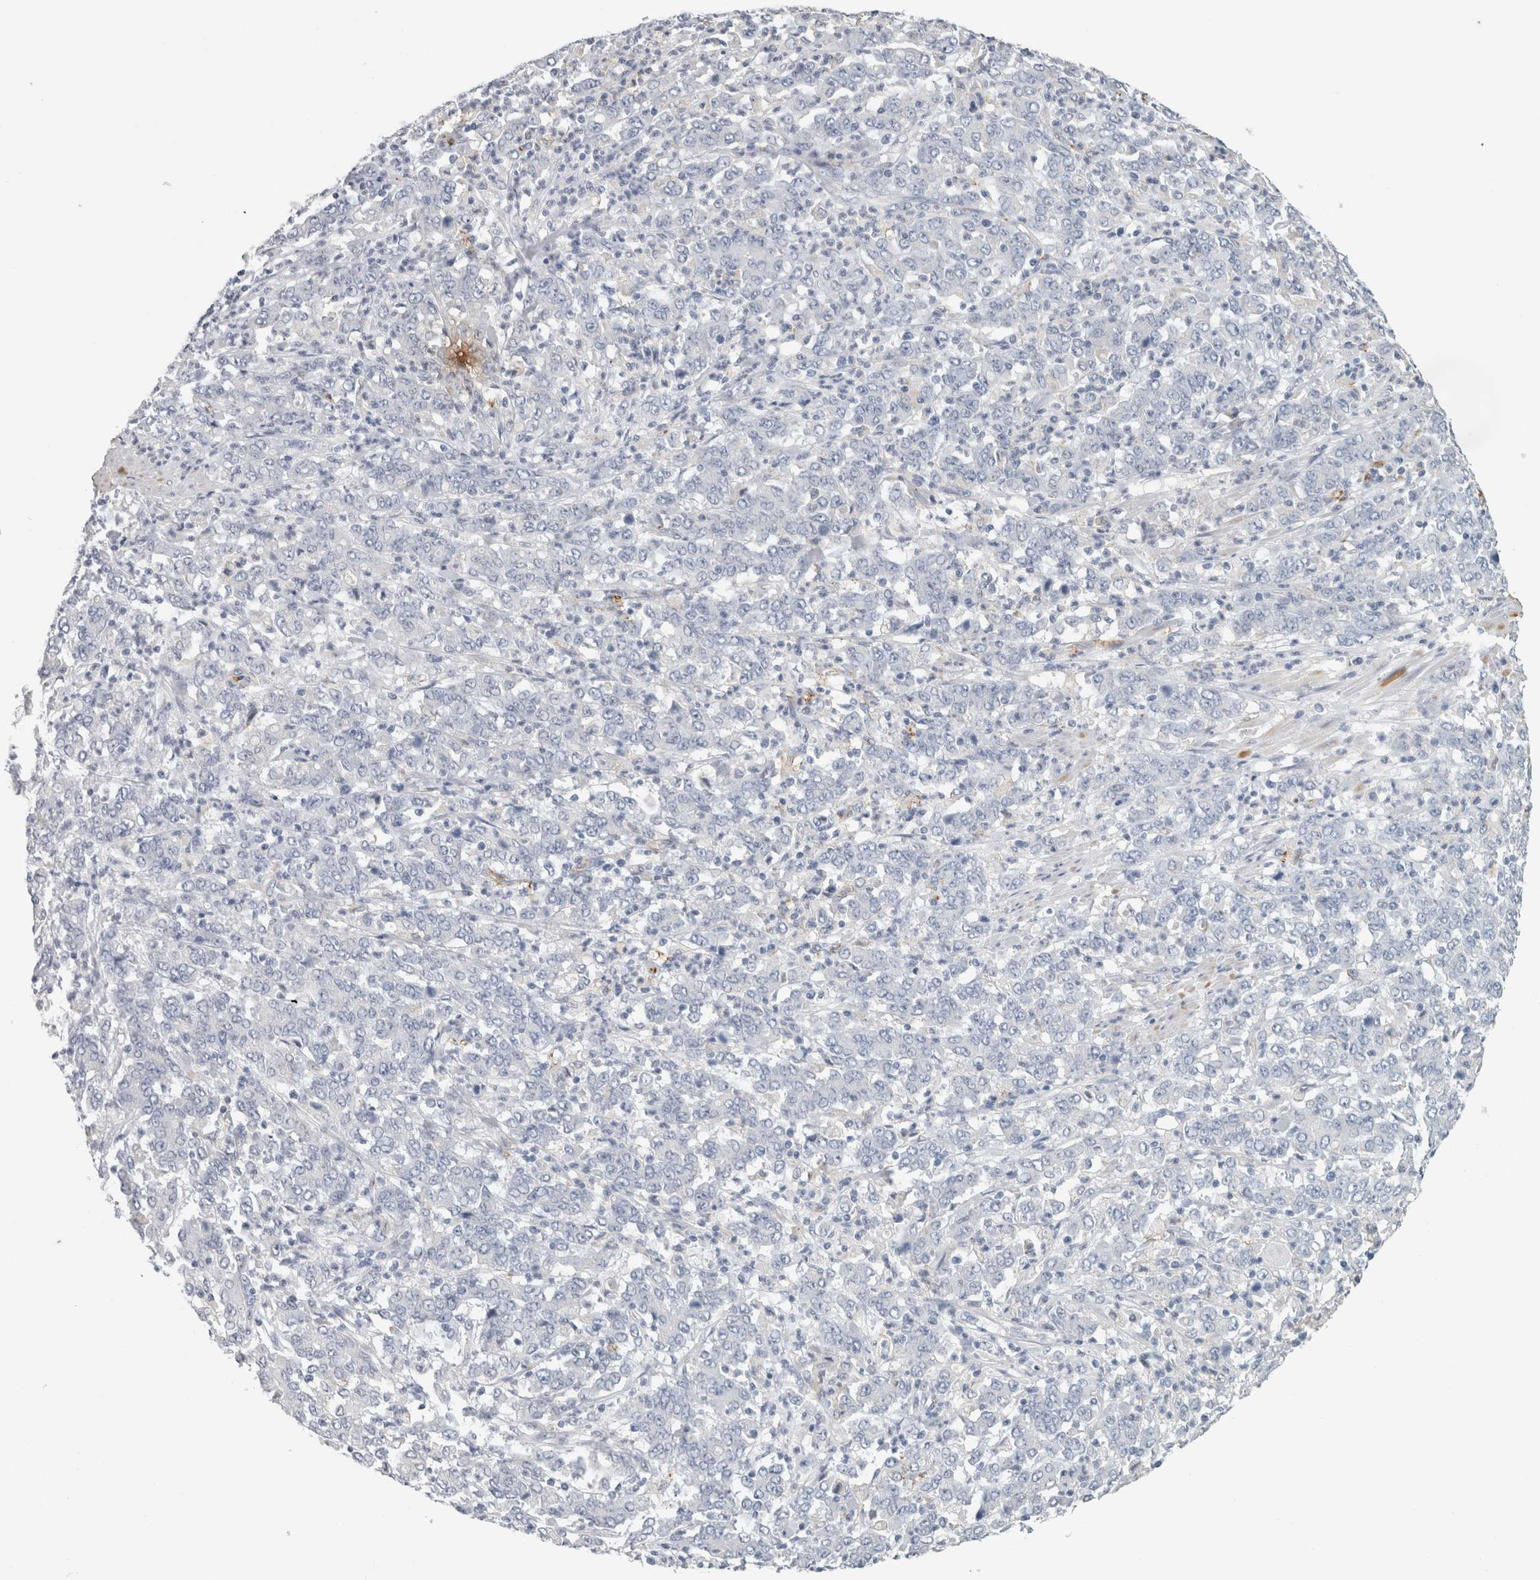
{"staining": {"intensity": "negative", "quantity": "none", "location": "none"}, "tissue": "stomach cancer", "cell_type": "Tumor cells", "image_type": "cancer", "snomed": [{"axis": "morphology", "description": "Adenocarcinoma, NOS"}, {"axis": "topography", "description": "Stomach, lower"}], "caption": "DAB (3,3'-diaminobenzidine) immunohistochemical staining of stomach adenocarcinoma exhibits no significant staining in tumor cells.", "gene": "CD36", "patient": {"sex": "female", "age": 71}}